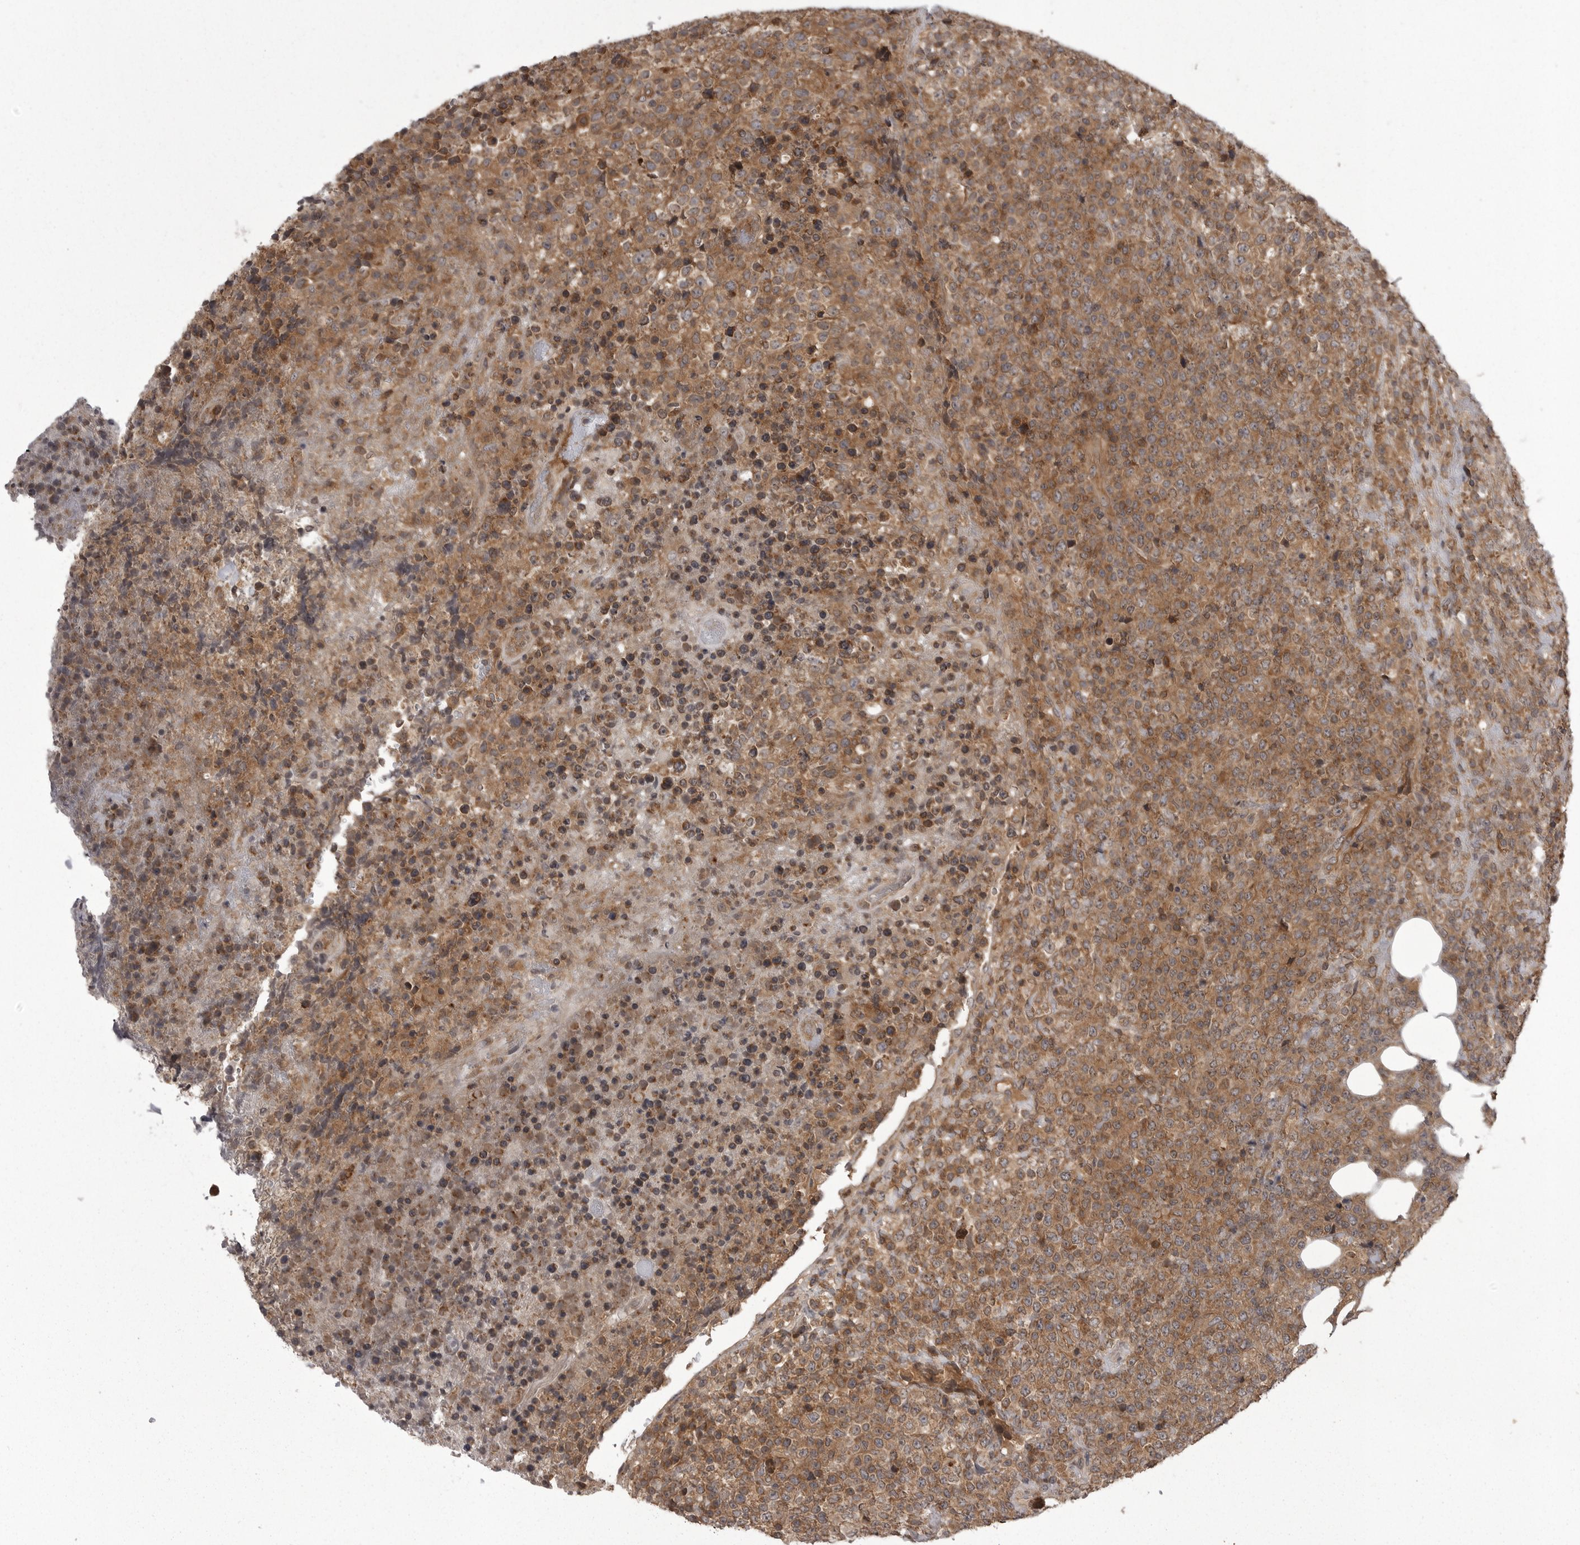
{"staining": {"intensity": "moderate", "quantity": ">75%", "location": "cytoplasmic/membranous"}, "tissue": "lymphoma", "cell_type": "Tumor cells", "image_type": "cancer", "snomed": [{"axis": "morphology", "description": "Malignant lymphoma, non-Hodgkin's type, High grade"}, {"axis": "topography", "description": "Lymph node"}], "caption": "Immunohistochemistry (IHC) (DAB (3,3'-diaminobenzidine)) staining of human malignant lymphoma, non-Hodgkin's type (high-grade) displays moderate cytoplasmic/membranous protein staining in approximately >75% of tumor cells.", "gene": "STK24", "patient": {"sex": "male", "age": 13}}